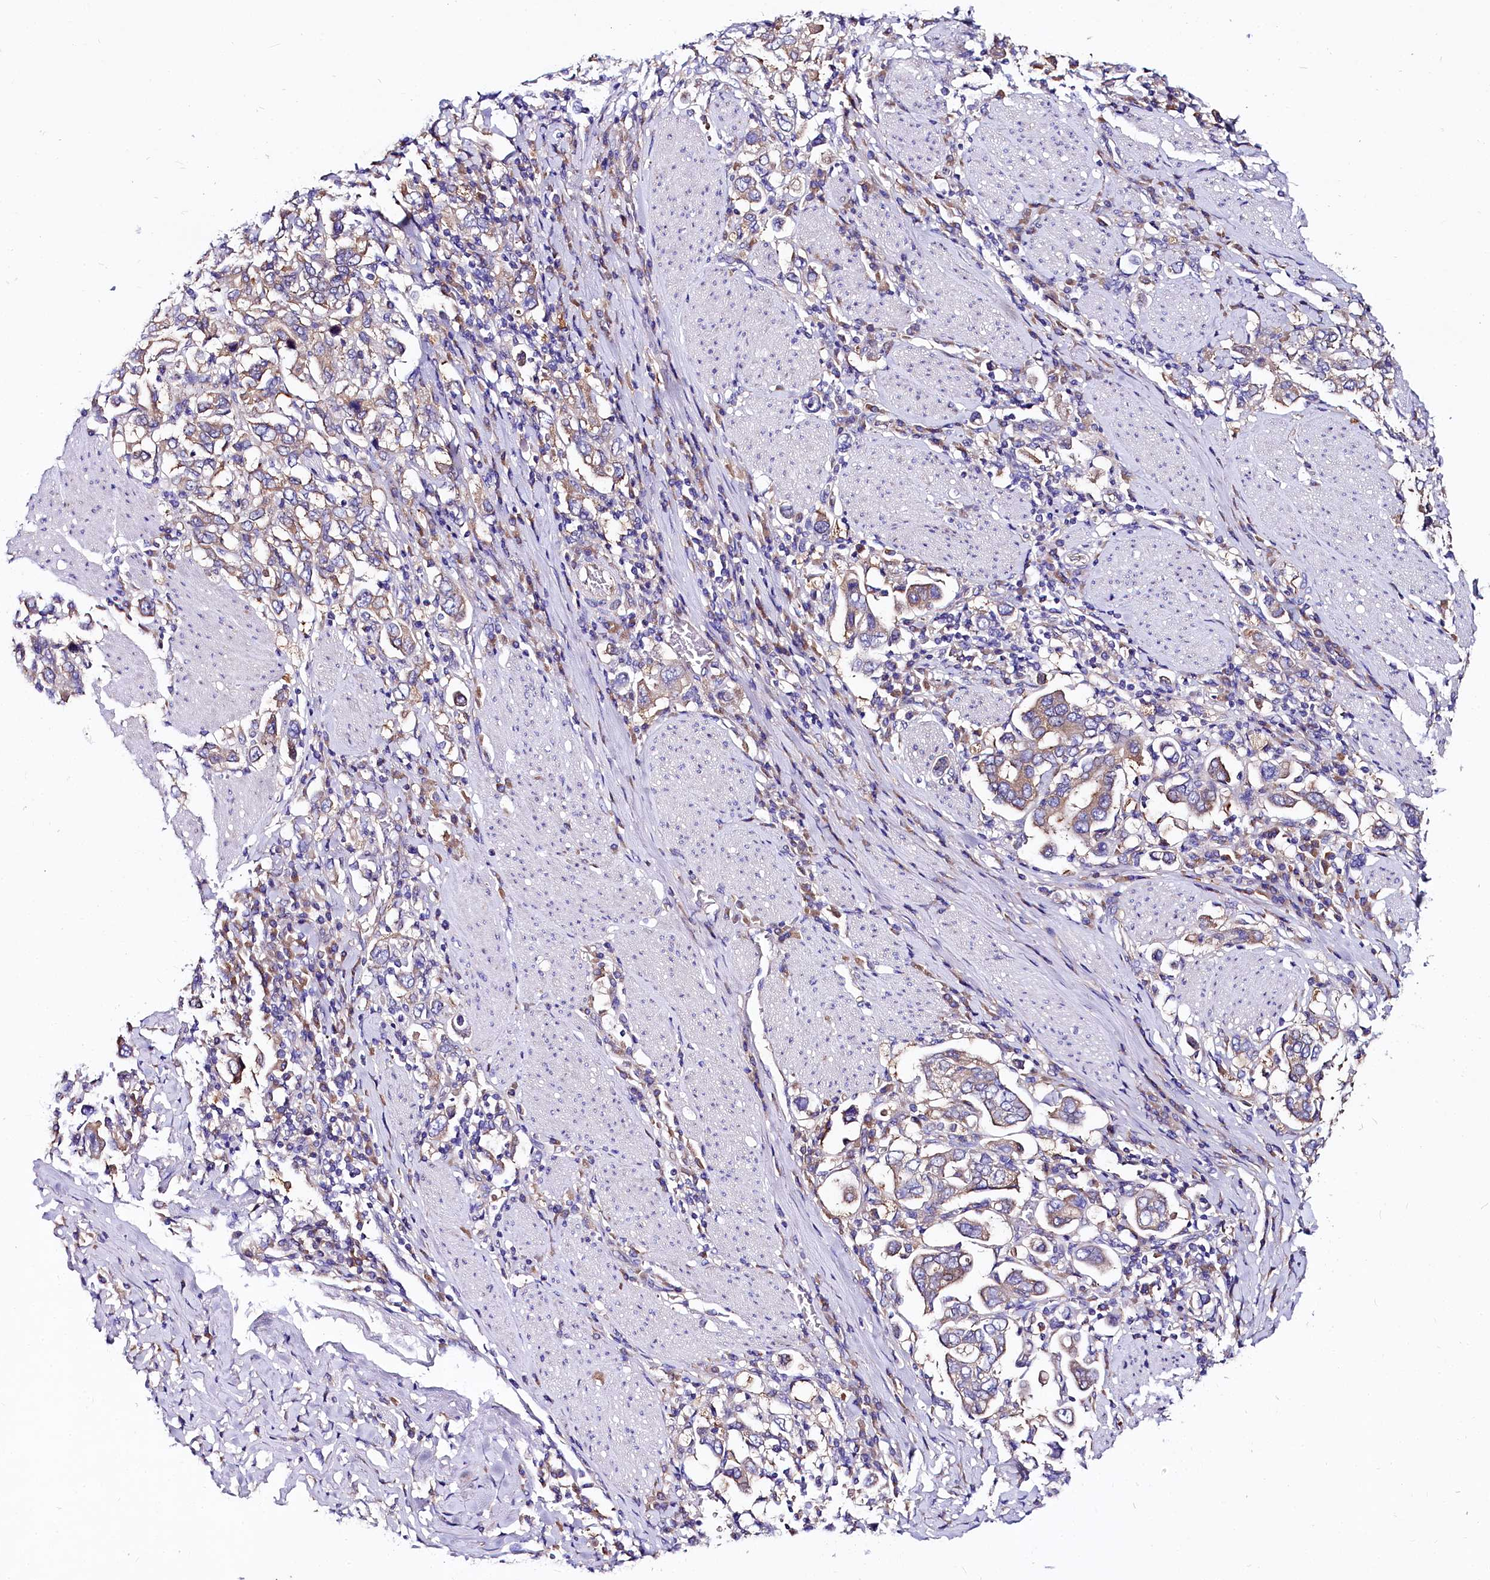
{"staining": {"intensity": "weak", "quantity": ">75%", "location": "cytoplasmic/membranous"}, "tissue": "stomach cancer", "cell_type": "Tumor cells", "image_type": "cancer", "snomed": [{"axis": "morphology", "description": "Adenocarcinoma, NOS"}, {"axis": "topography", "description": "Stomach, upper"}], "caption": "Stomach cancer (adenocarcinoma) stained for a protein shows weak cytoplasmic/membranous positivity in tumor cells.", "gene": "QARS1", "patient": {"sex": "male", "age": 62}}